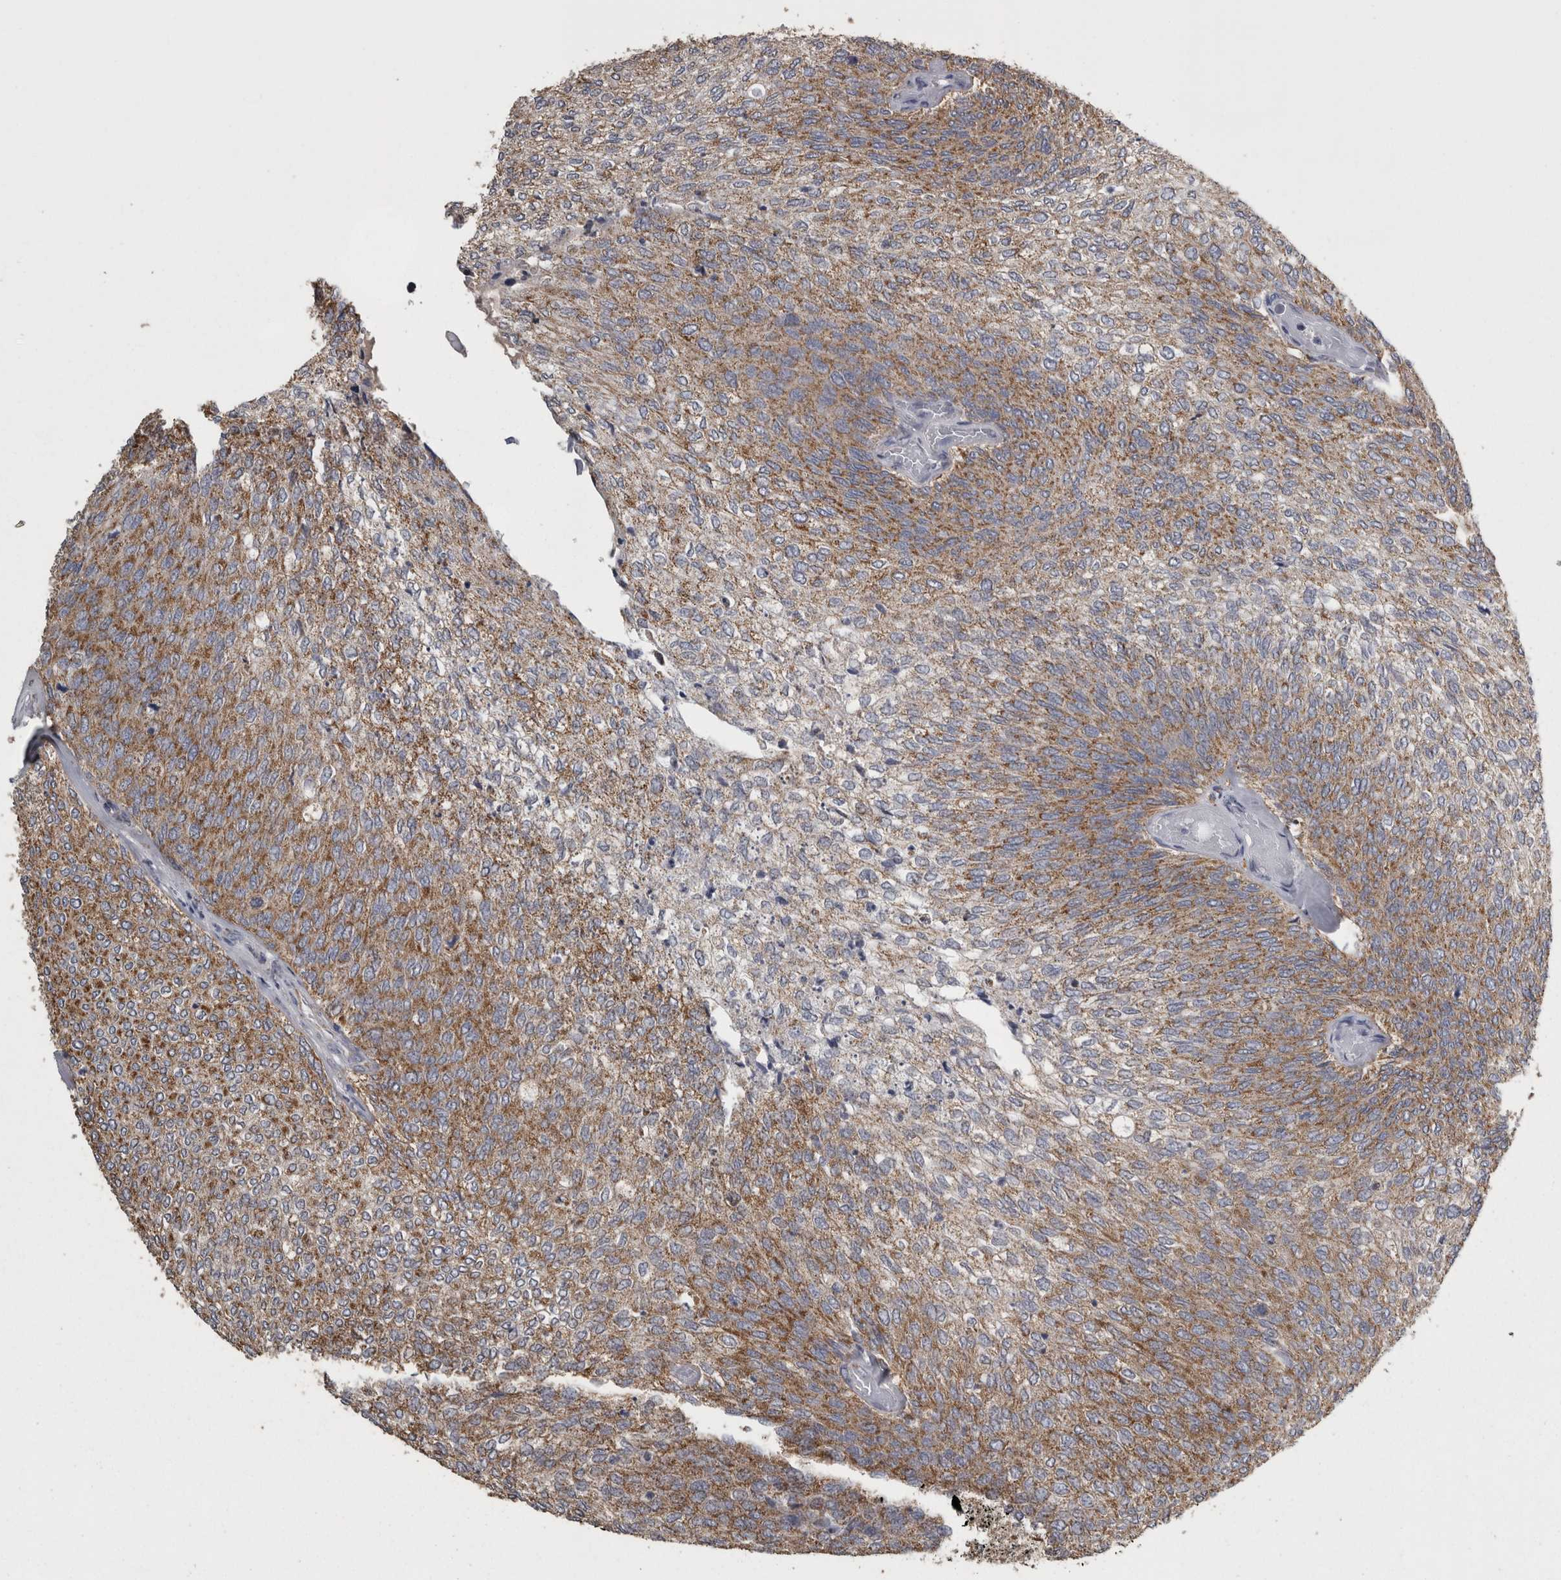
{"staining": {"intensity": "moderate", "quantity": ">75%", "location": "cytoplasmic/membranous"}, "tissue": "urothelial cancer", "cell_type": "Tumor cells", "image_type": "cancer", "snomed": [{"axis": "morphology", "description": "Urothelial carcinoma, Low grade"}, {"axis": "topography", "description": "Urinary bladder"}], "caption": "Immunohistochemical staining of human urothelial cancer shows moderate cytoplasmic/membranous protein positivity in approximately >75% of tumor cells.", "gene": "FRK", "patient": {"sex": "female", "age": 79}}